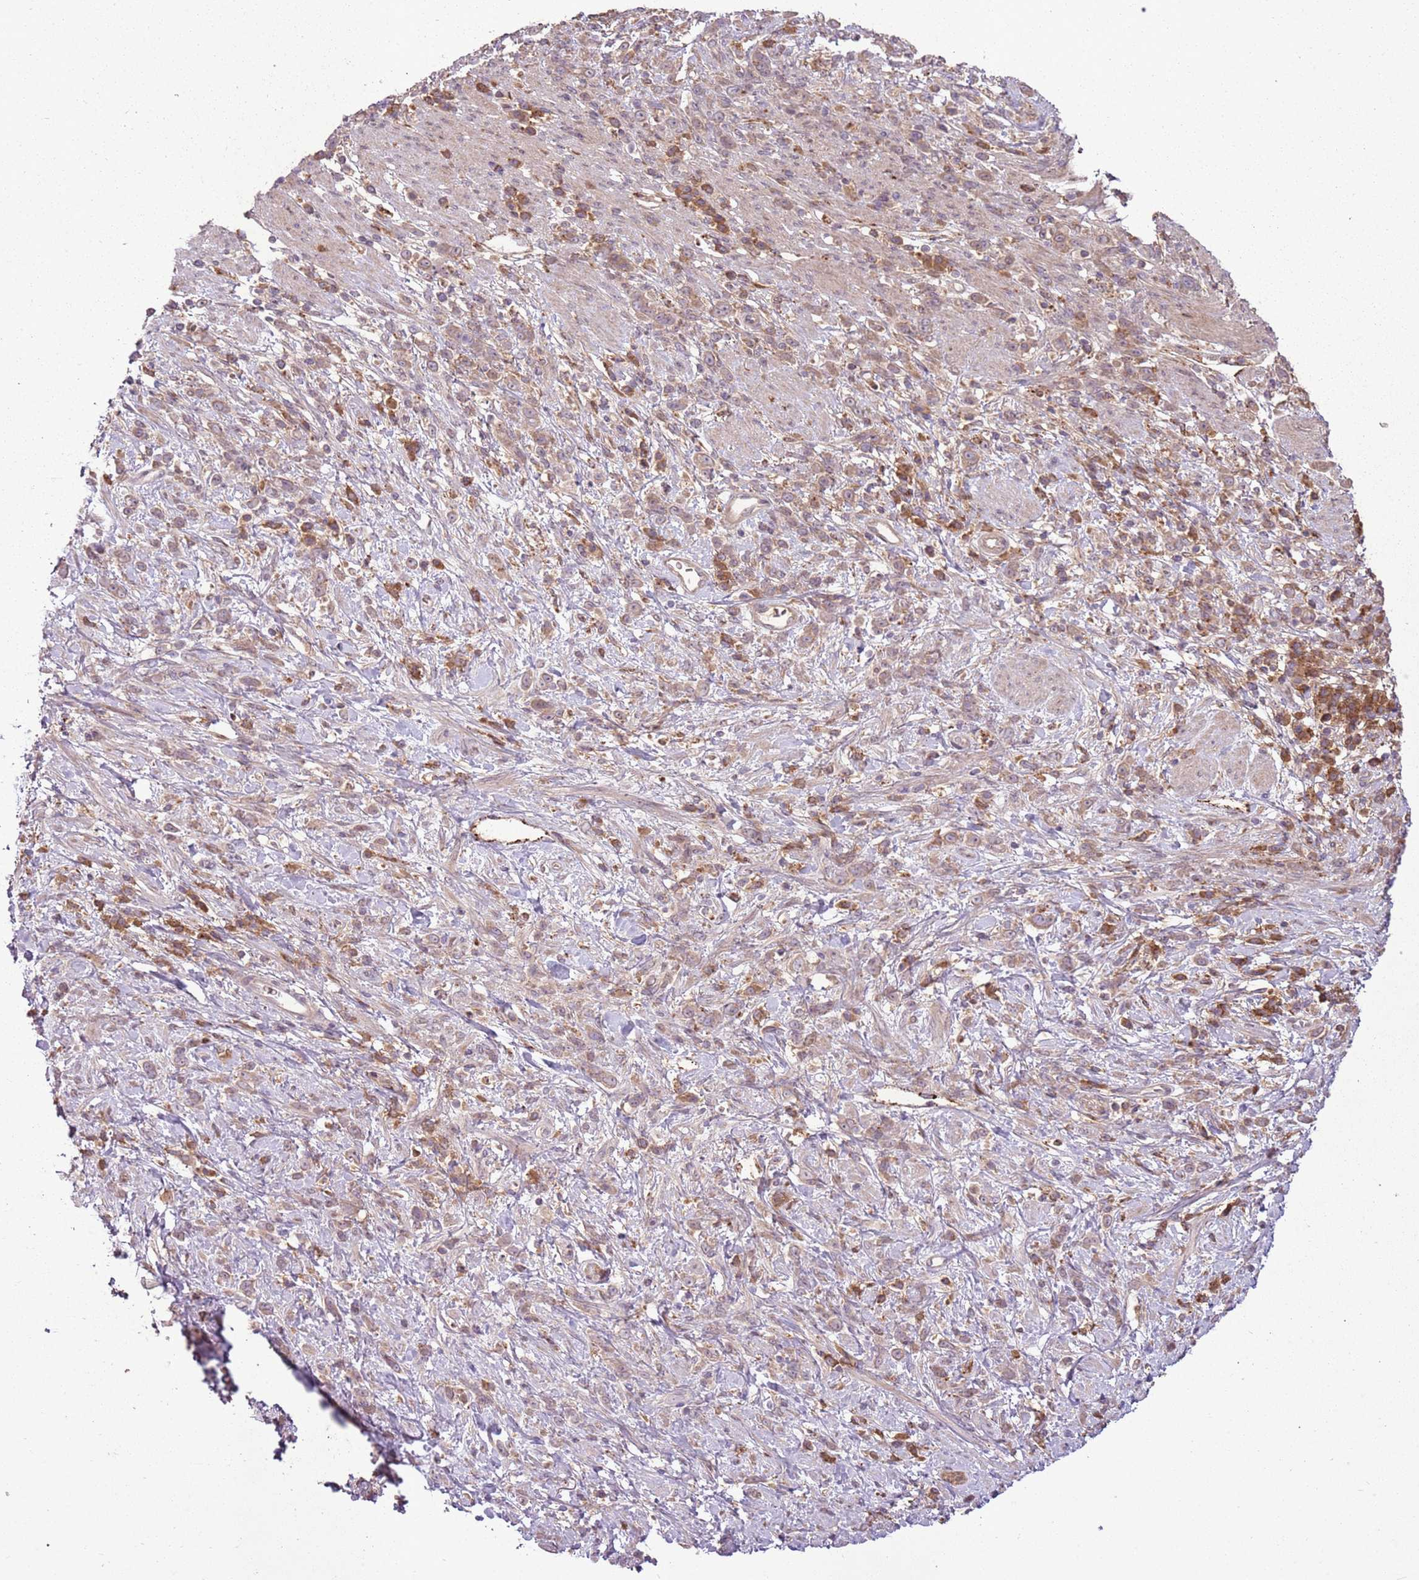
{"staining": {"intensity": "weak", "quantity": ">75%", "location": "cytoplasmic/membranous"}, "tissue": "stomach cancer", "cell_type": "Tumor cells", "image_type": "cancer", "snomed": [{"axis": "morphology", "description": "Adenocarcinoma, NOS"}, {"axis": "topography", "description": "Stomach"}], "caption": "This is a histology image of immunohistochemistry (IHC) staining of stomach cancer, which shows weak staining in the cytoplasmic/membranous of tumor cells.", "gene": "ANKRD24", "patient": {"sex": "female", "age": 60}}